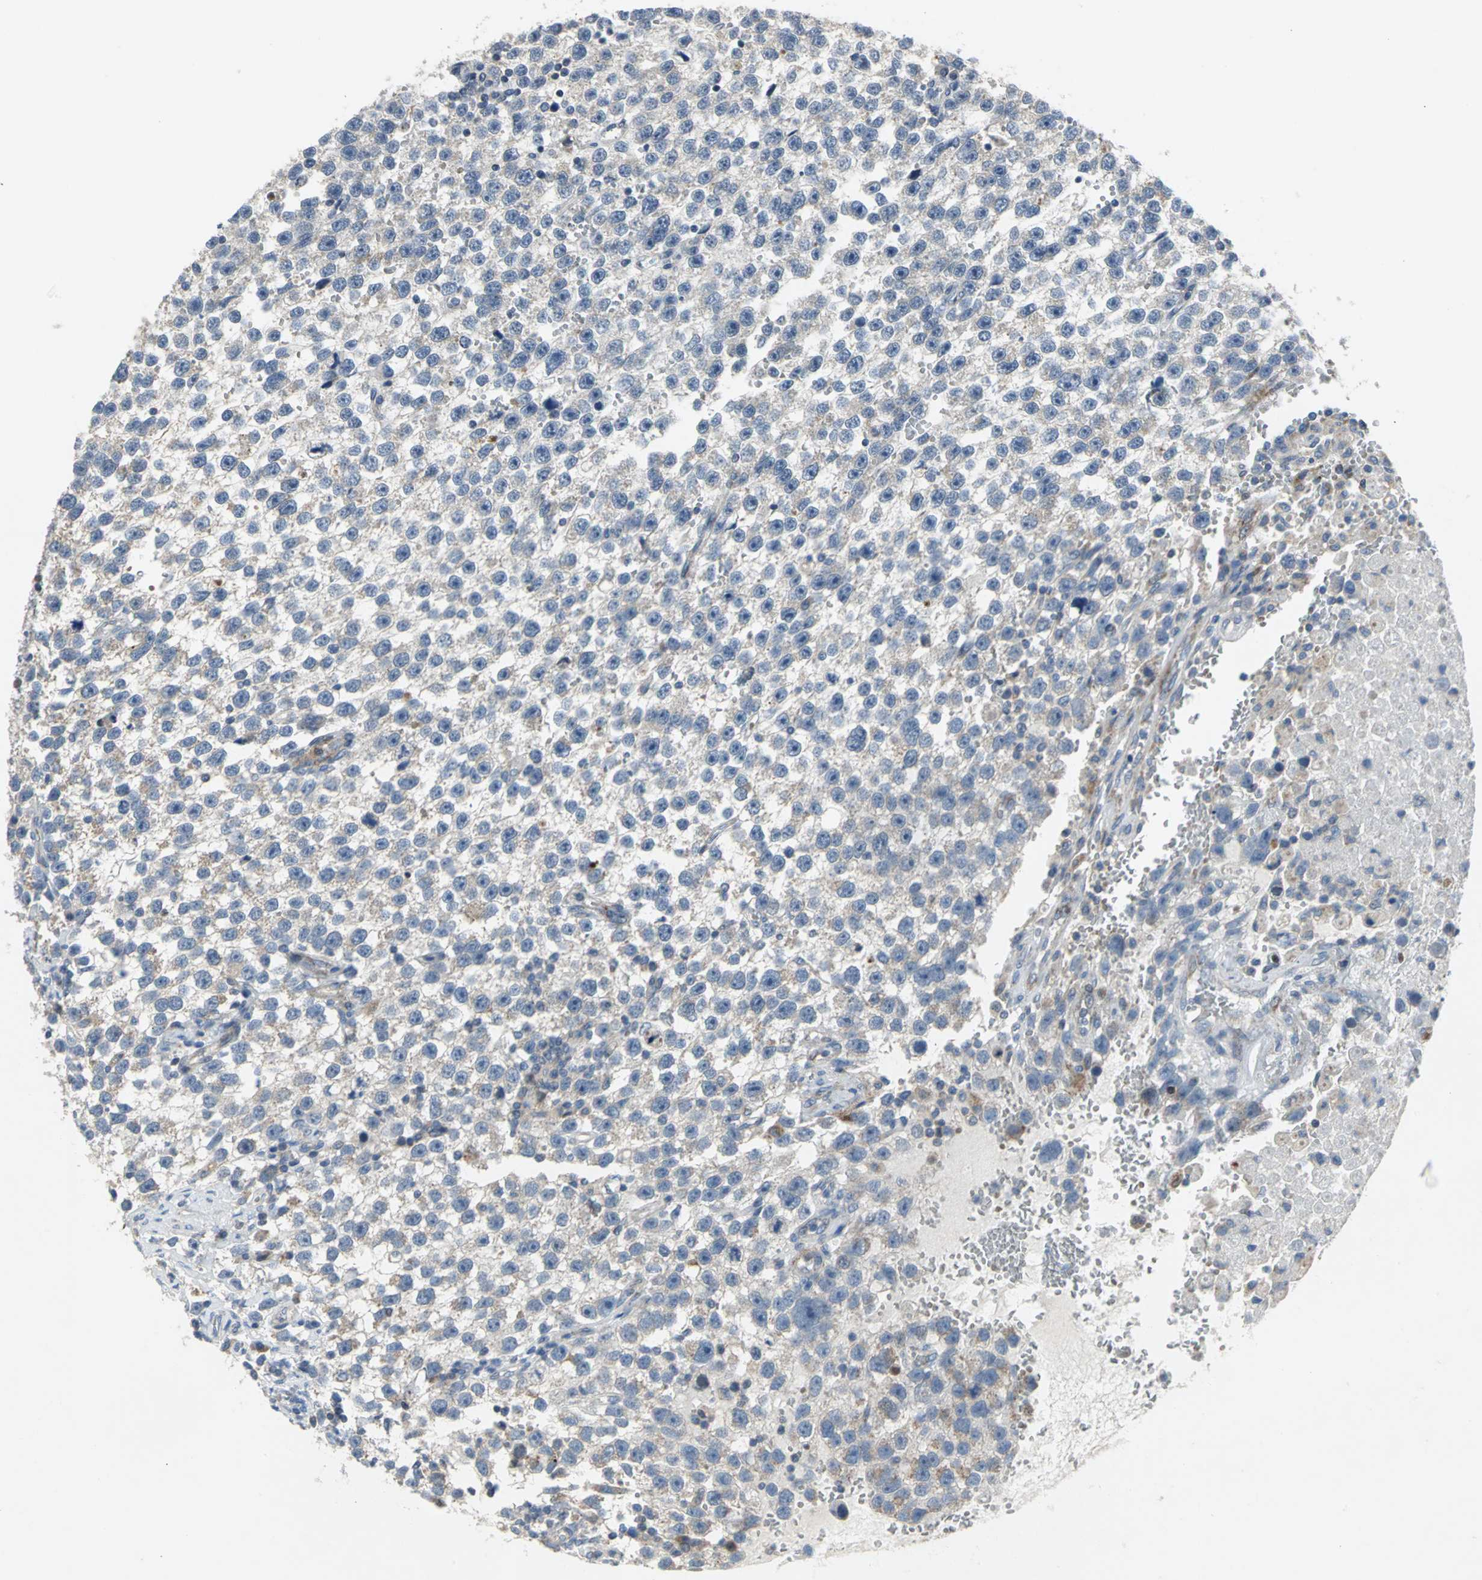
{"staining": {"intensity": "weak", "quantity": "<25%", "location": "cytoplasmic/membranous"}, "tissue": "testis cancer", "cell_type": "Tumor cells", "image_type": "cancer", "snomed": [{"axis": "morphology", "description": "Seminoma, NOS"}, {"axis": "topography", "description": "Testis"}], "caption": "A photomicrograph of testis cancer stained for a protein exhibits no brown staining in tumor cells.", "gene": "SPPL2B", "patient": {"sex": "male", "age": 33}}